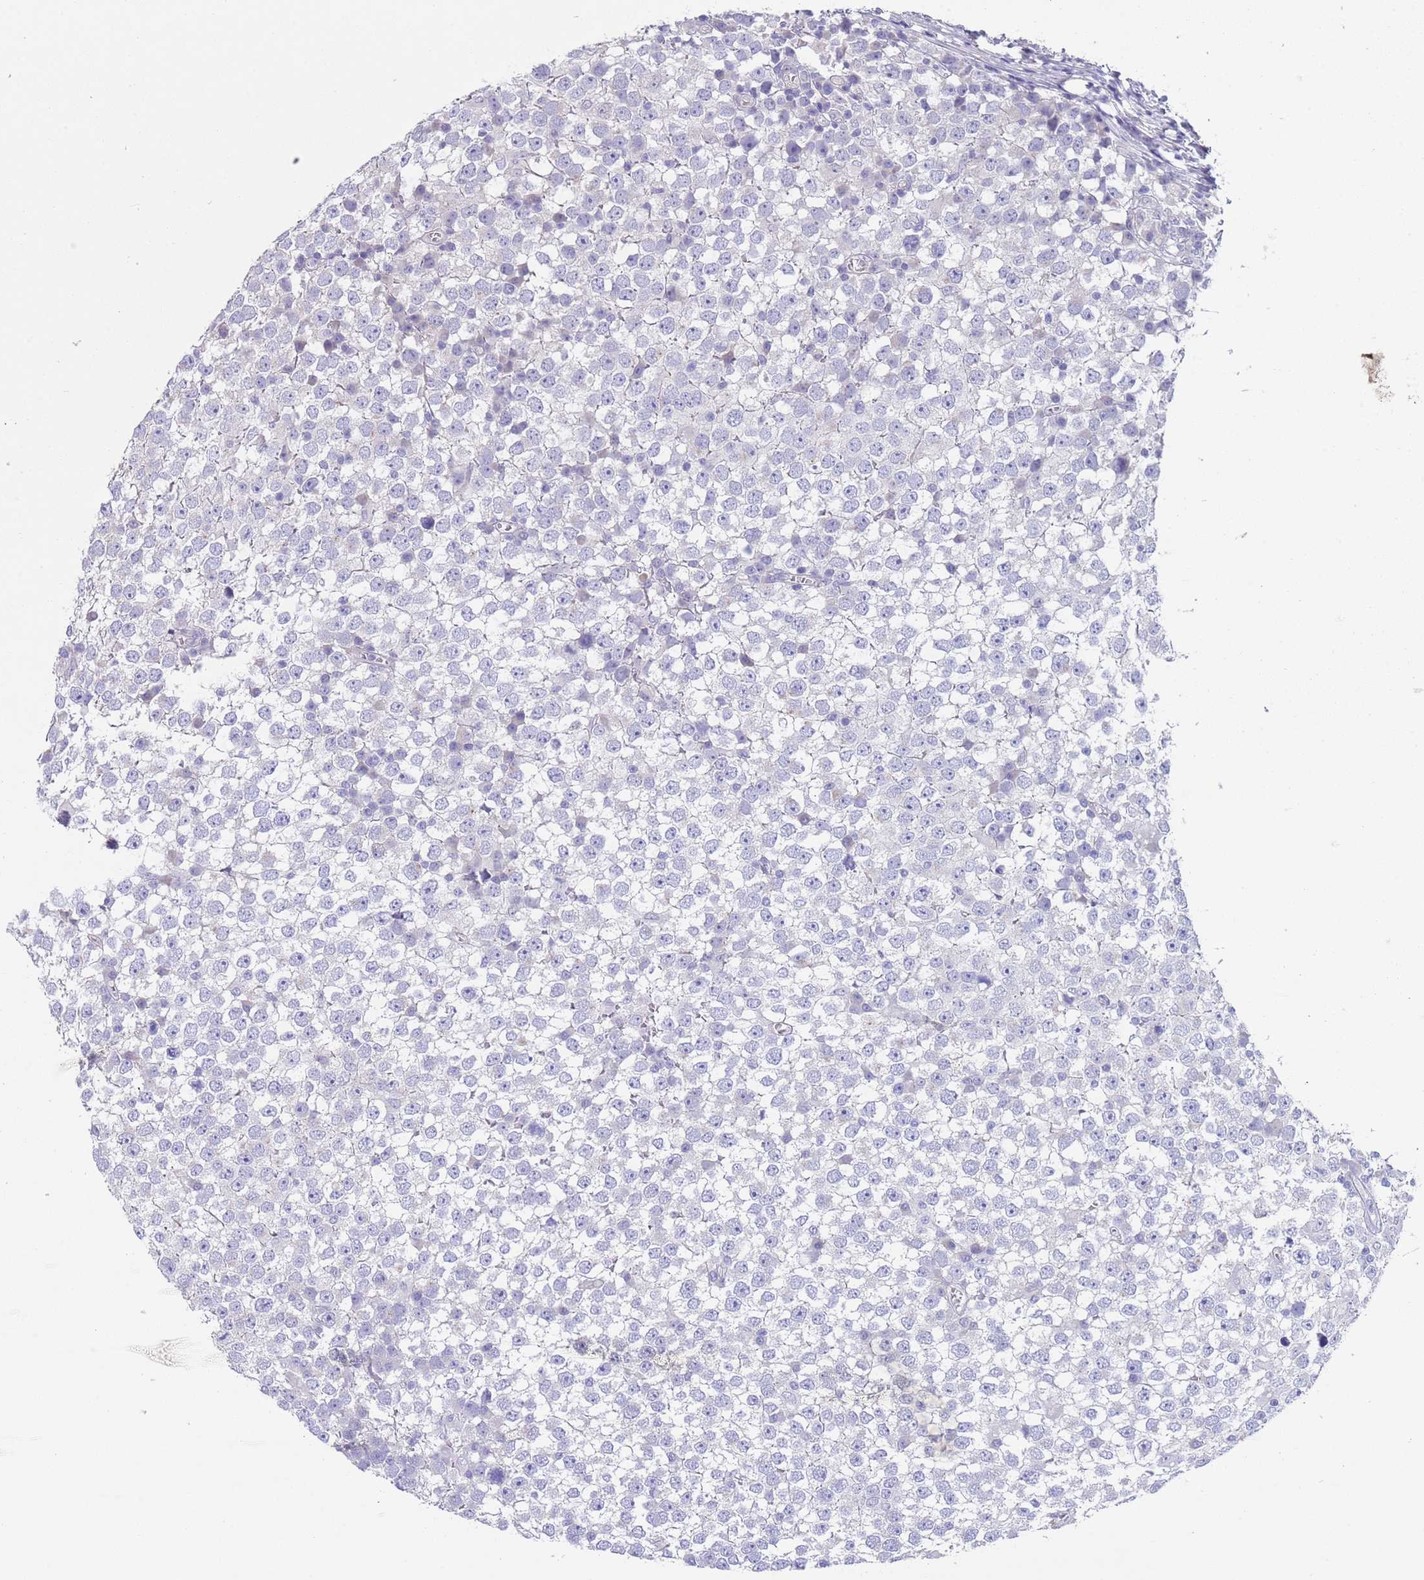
{"staining": {"intensity": "negative", "quantity": "none", "location": "none"}, "tissue": "testis cancer", "cell_type": "Tumor cells", "image_type": "cancer", "snomed": [{"axis": "morphology", "description": "Seminoma, NOS"}, {"axis": "topography", "description": "Testis"}], "caption": "Testis cancer was stained to show a protein in brown. There is no significant staining in tumor cells.", "gene": "RNF169", "patient": {"sex": "male", "age": 65}}